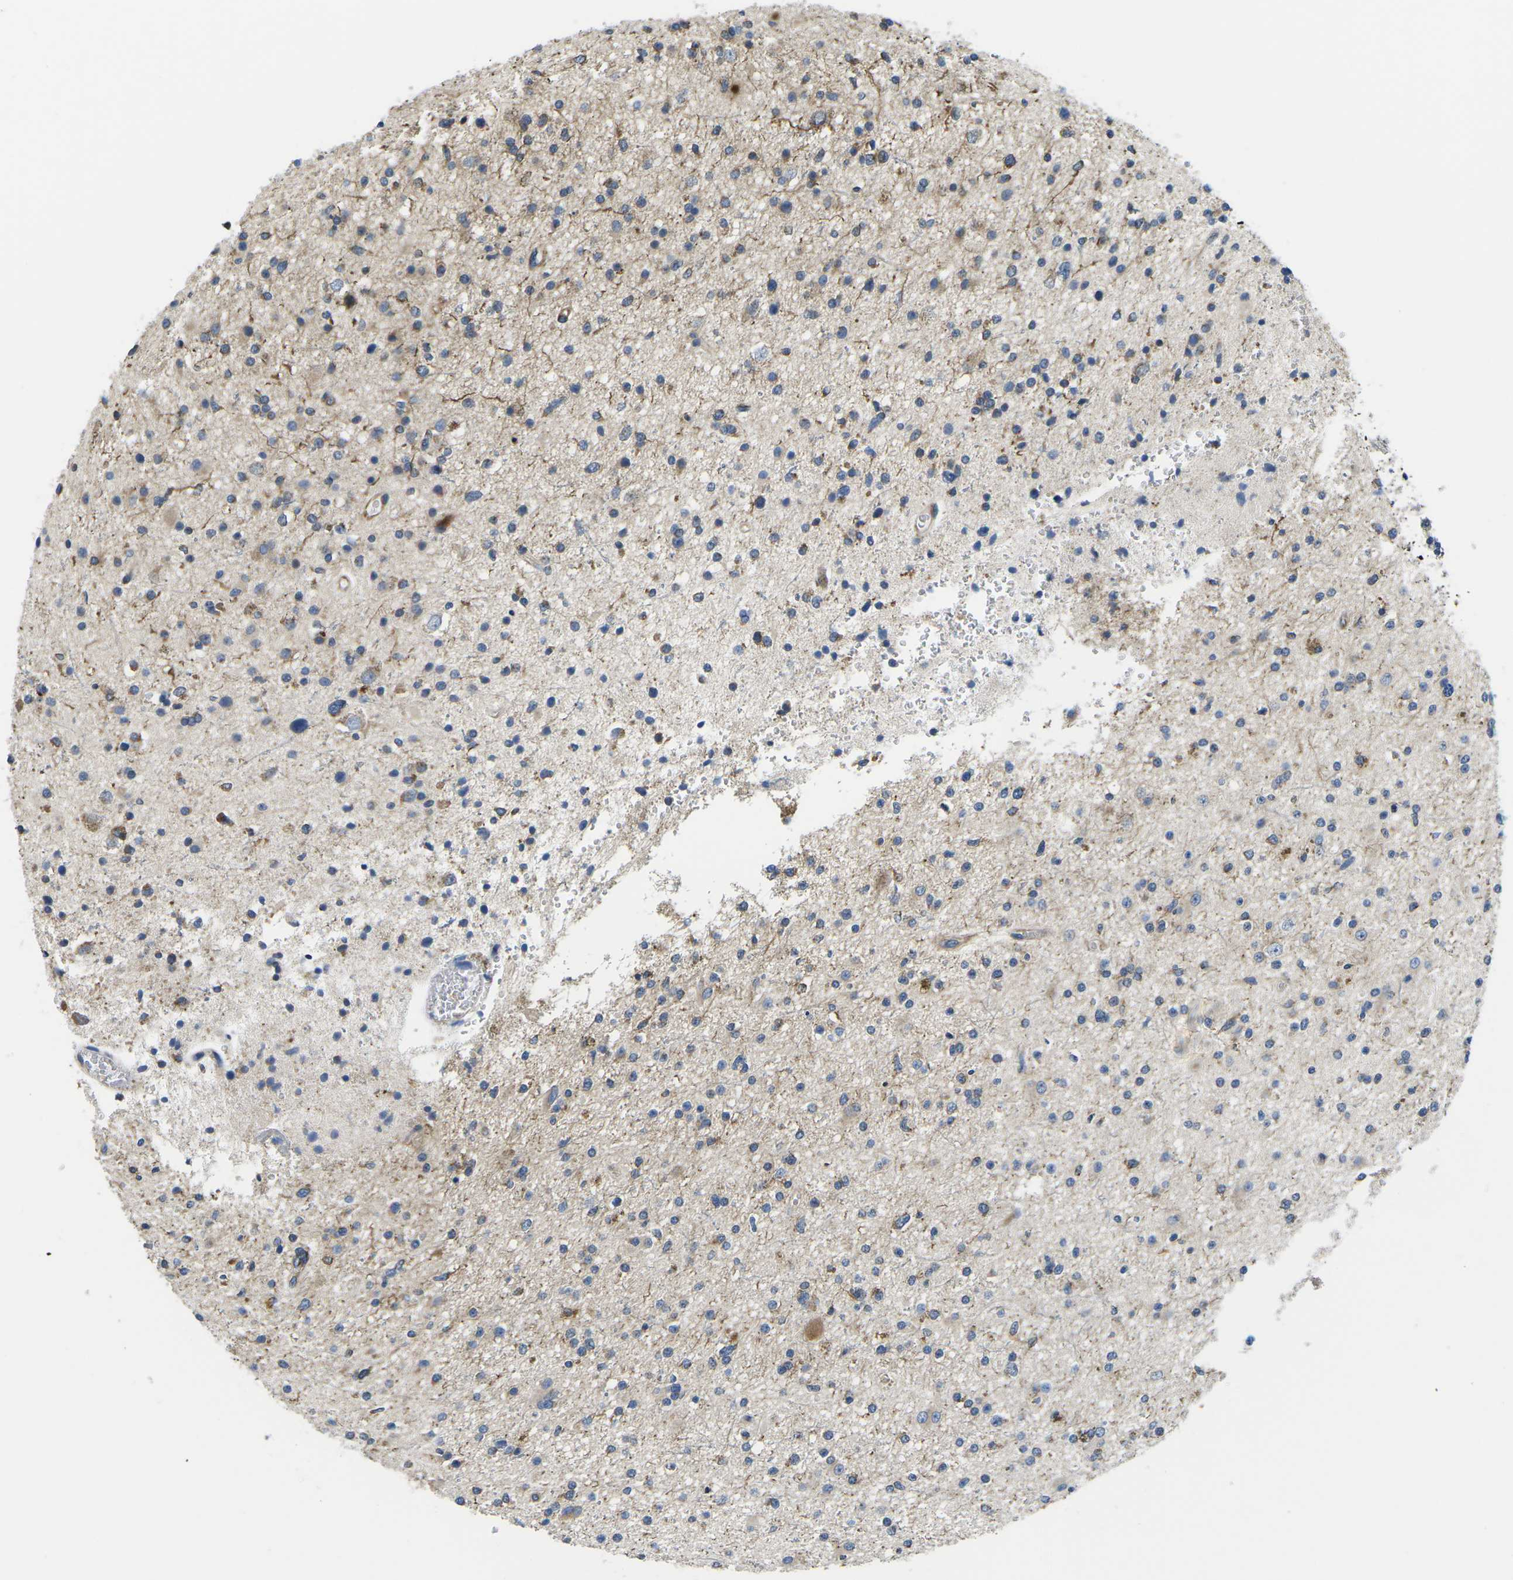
{"staining": {"intensity": "weak", "quantity": "<25%", "location": "cytoplasmic/membranous"}, "tissue": "glioma", "cell_type": "Tumor cells", "image_type": "cancer", "snomed": [{"axis": "morphology", "description": "Glioma, malignant, High grade"}, {"axis": "topography", "description": "Brain"}], "caption": "Immunohistochemistry (IHC) image of neoplastic tissue: glioma stained with DAB (3,3'-diaminobenzidine) exhibits no significant protein staining in tumor cells.", "gene": "TMEFF2", "patient": {"sex": "male", "age": 33}}